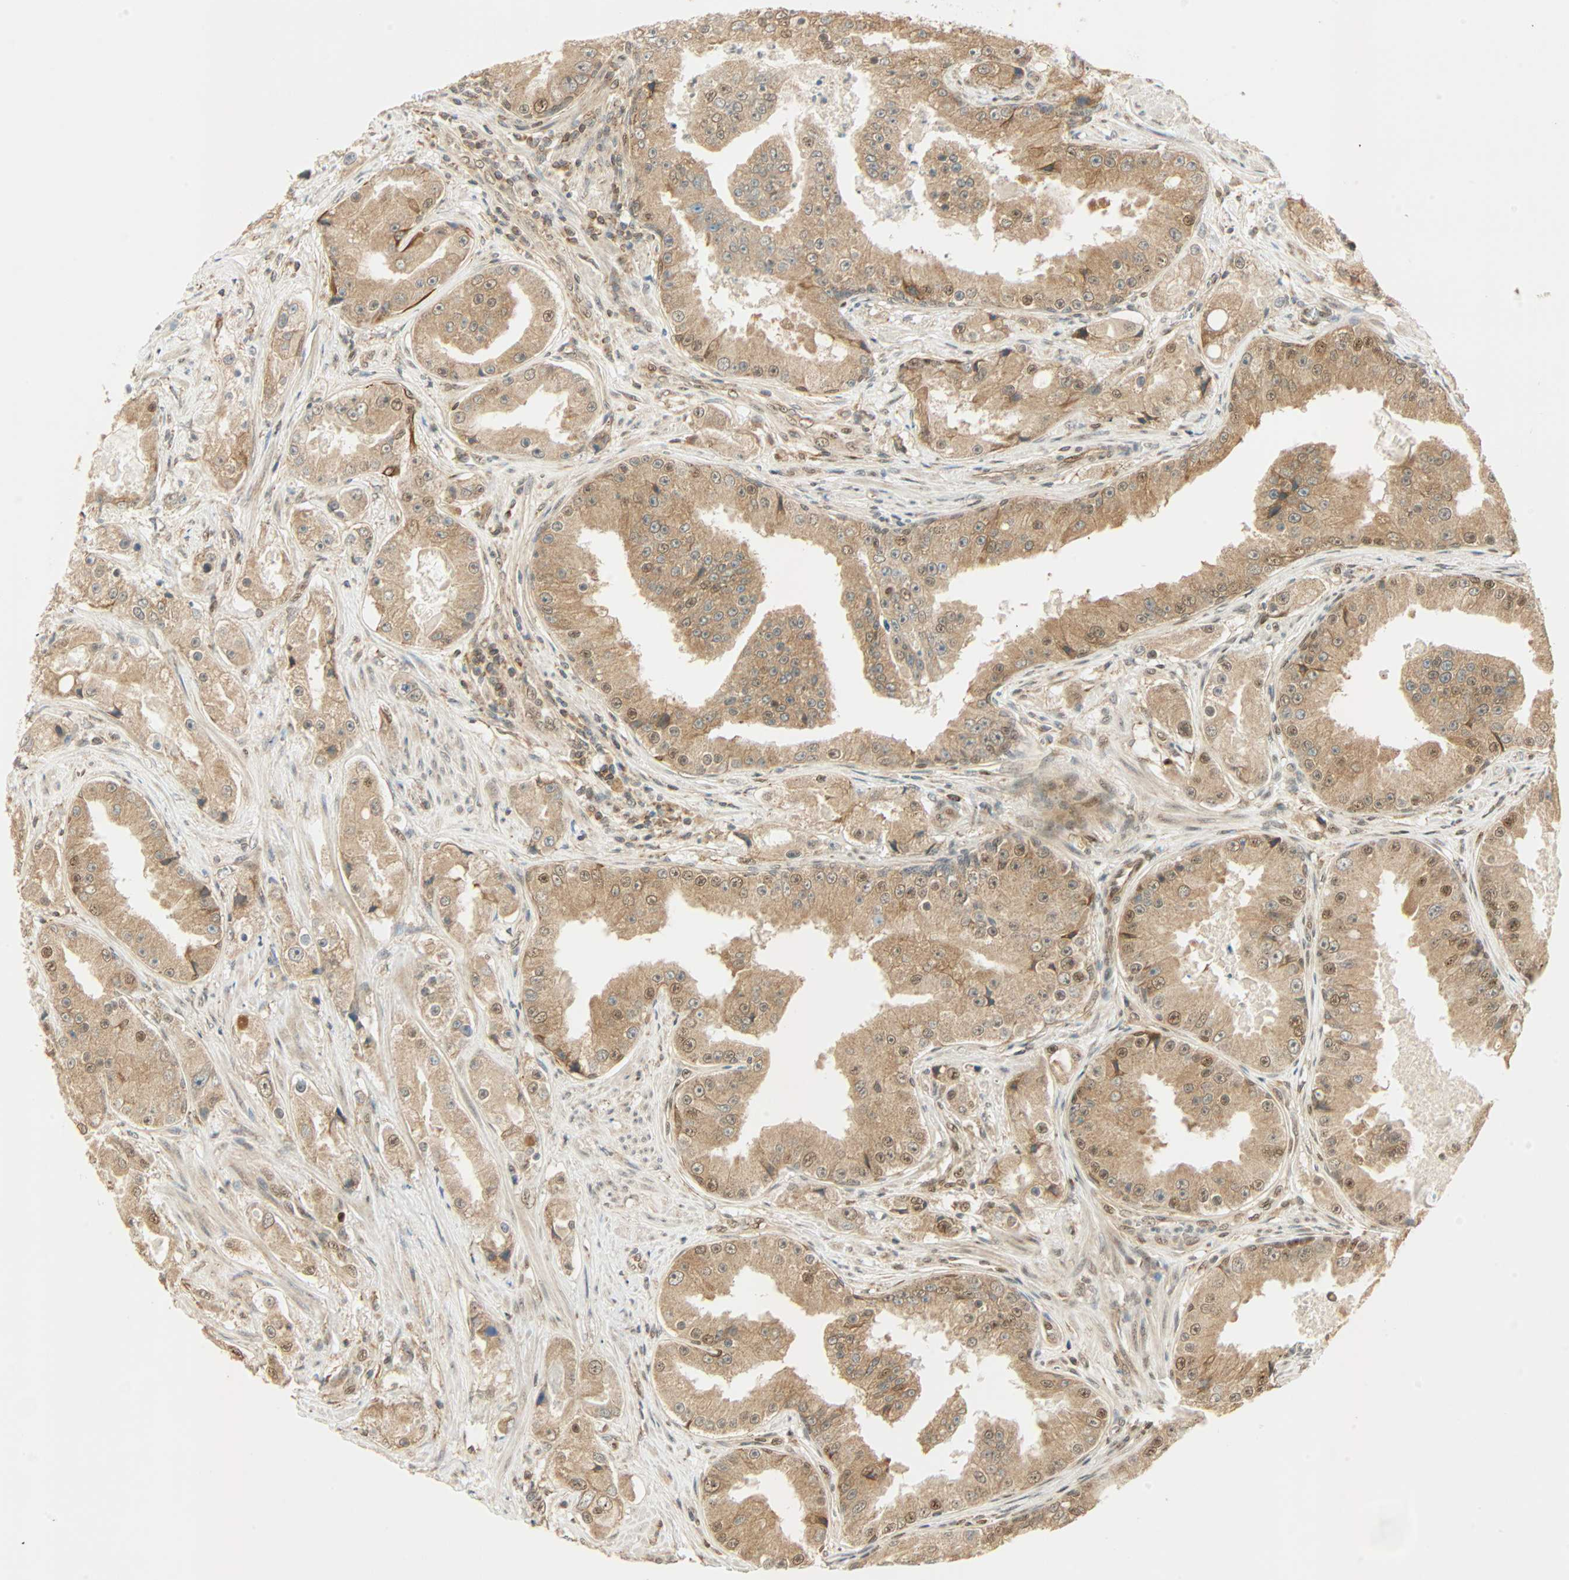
{"staining": {"intensity": "moderate", "quantity": ">75%", "location": "cytoplasmic/membranous,nuclear"}, "tissue": "prostate cancer", "cell_type": "Tumor cells", "image_type": "cancer", "snomed": [{"axis": "morphology", "description": "Adenocarcinoma, High grade"}, {"axis": "topography", "description": "Prostate"}], "caption": "Human high-grade adenocarcinoma (prostate) stained for a protein (brown) demonstrates moderate cytoplasmic/membranous and nuclear positive staining in about >75% of tumor cells.", "gene": "PNPLA6", "patient": {"sex": "male", "age": 73}}